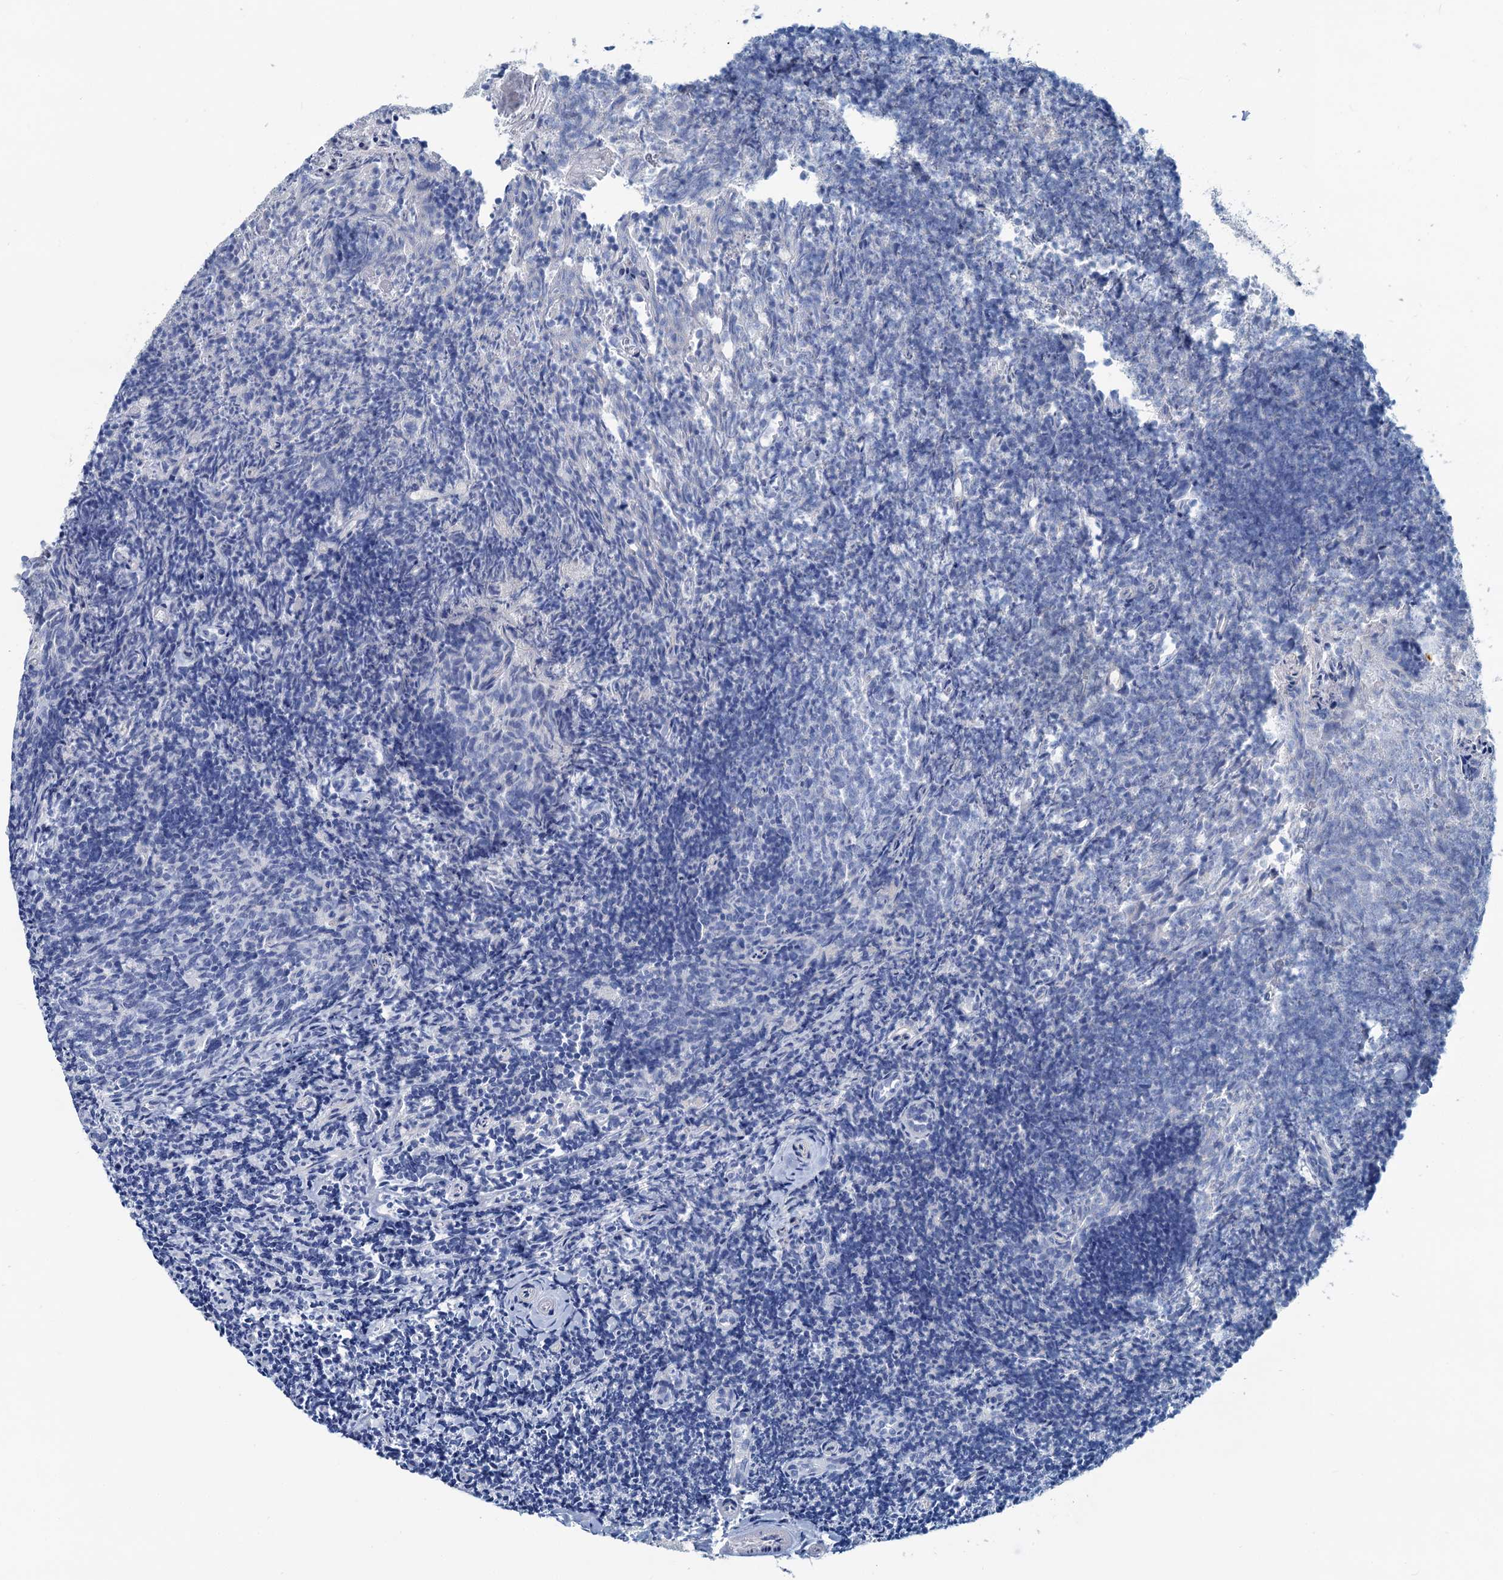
{"staining": {"intensity": "negative", "quantity": "none", "location": "none"}, "tissue": "tonsil", "cell_type": "Germinal center cells", "image_type": "normal", "snomed": [{"axis": "morphology", "description": "Normal tissue, NOS"}, {"axis": "topography", "description": "Tonsil"}], "caption": "High power microscopy image of an immunohistochemistry (IHC) image of normal tonsil, revealing no significant expression in germinal center cells. Brightfield microscopy of immunohistochemistry stained with DAB (brown) and hematoxylin (blue), captured at high magnification.", "gene": "SLC1A3", "patient": {"sex": "female", "age": 10}}